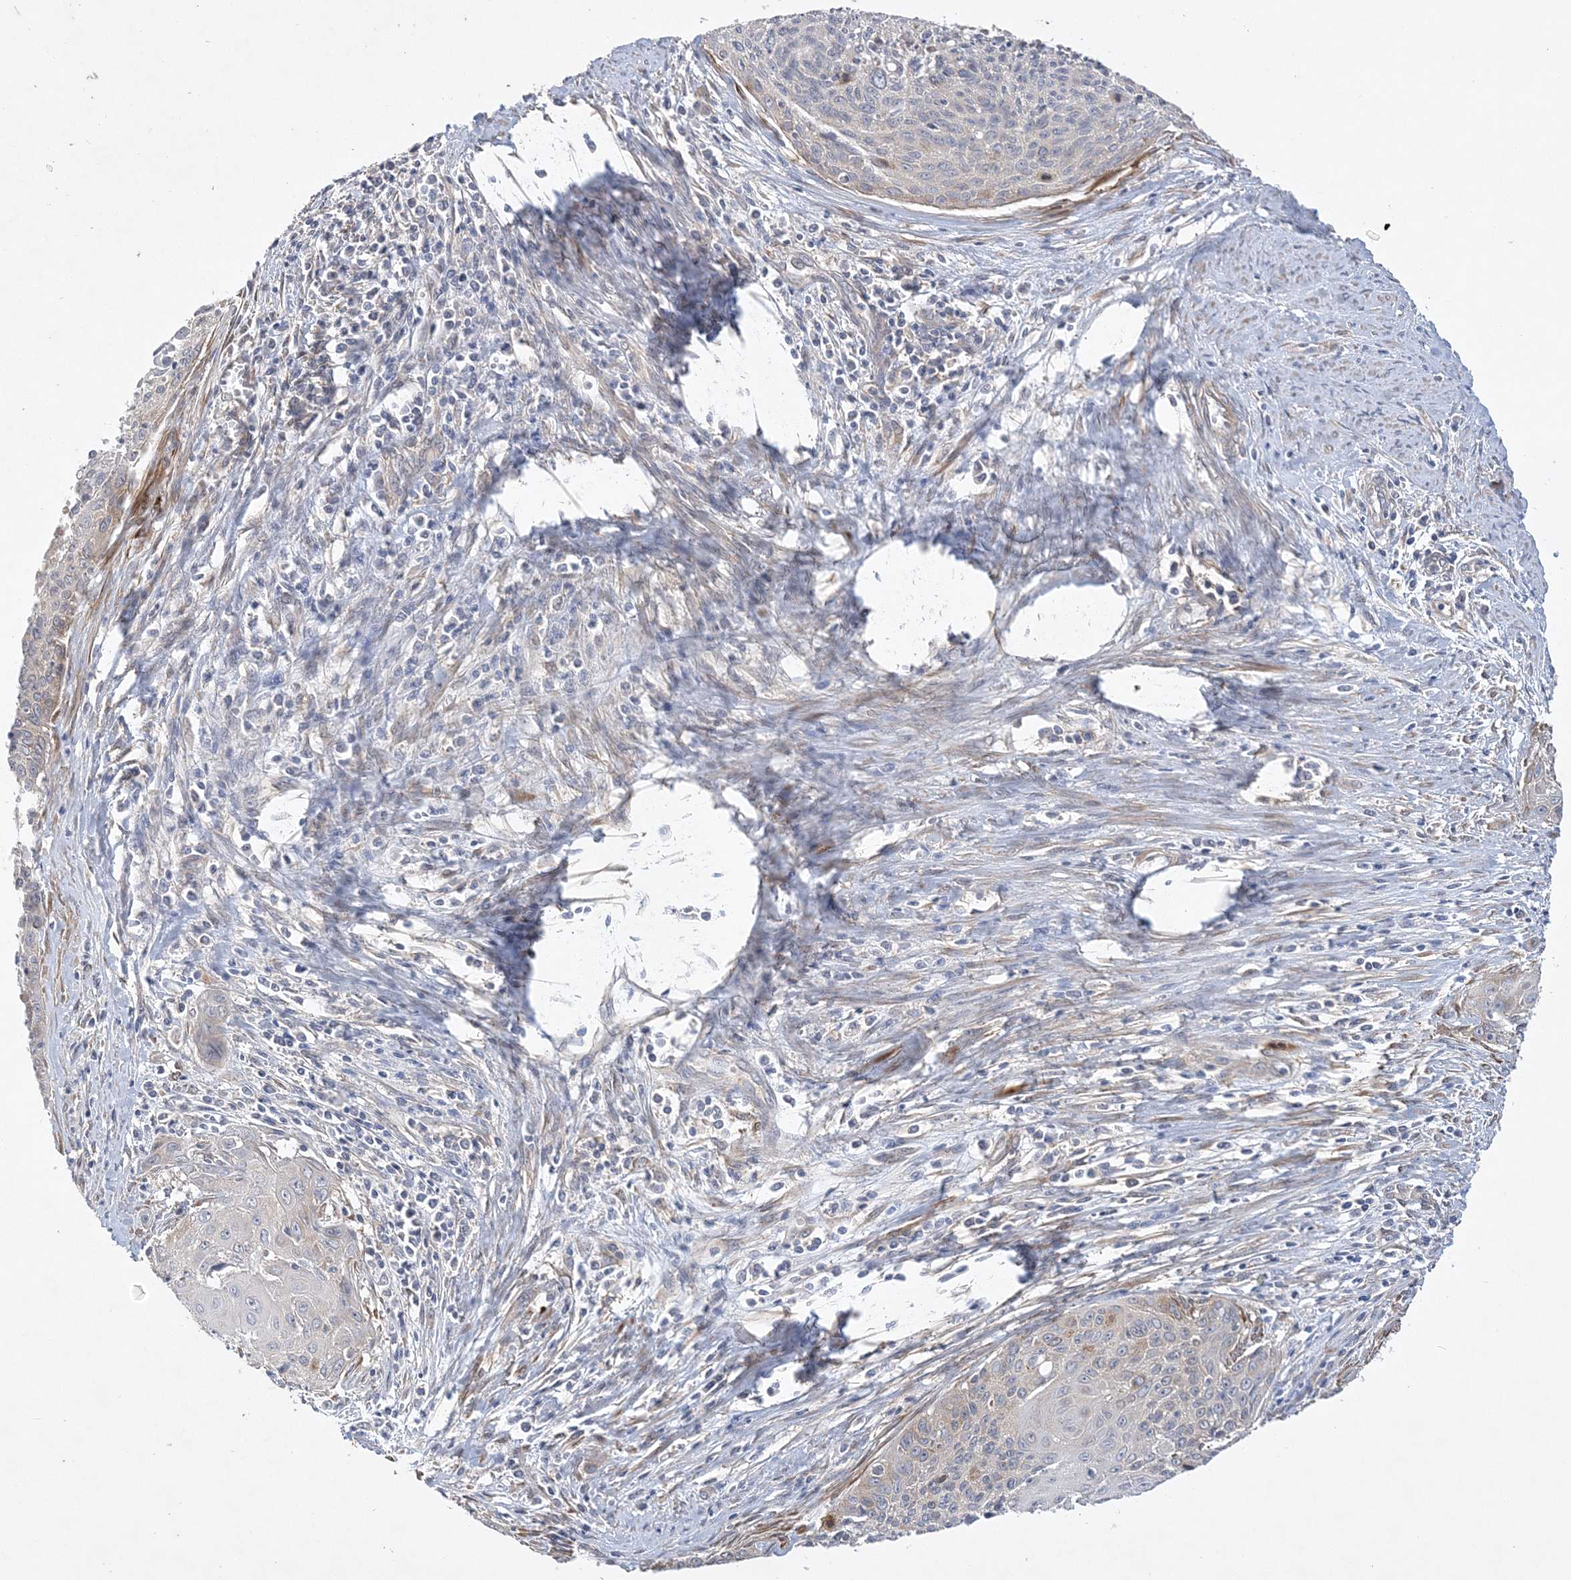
{"staining": {"intensity": "negative", "quantity": "none", "location": "none"}, "tissue": "cervical cancer", "cell_type": "Tumor cells", "image_type": "cancer", "snomed": [{"axis": "morphology", "description": "Squamous cell carcinoma, NOS"}, {"axis": "topography", "description": "Cervix"}], "caption": "Tumor cells show no significant protein expression in cervical squamous cell carcinoma. (Immunohistochemistry, brightfield microscopy, high magnification).", "gene": "MAP4K5", "patient": {"sex": "female", "age": 55}}